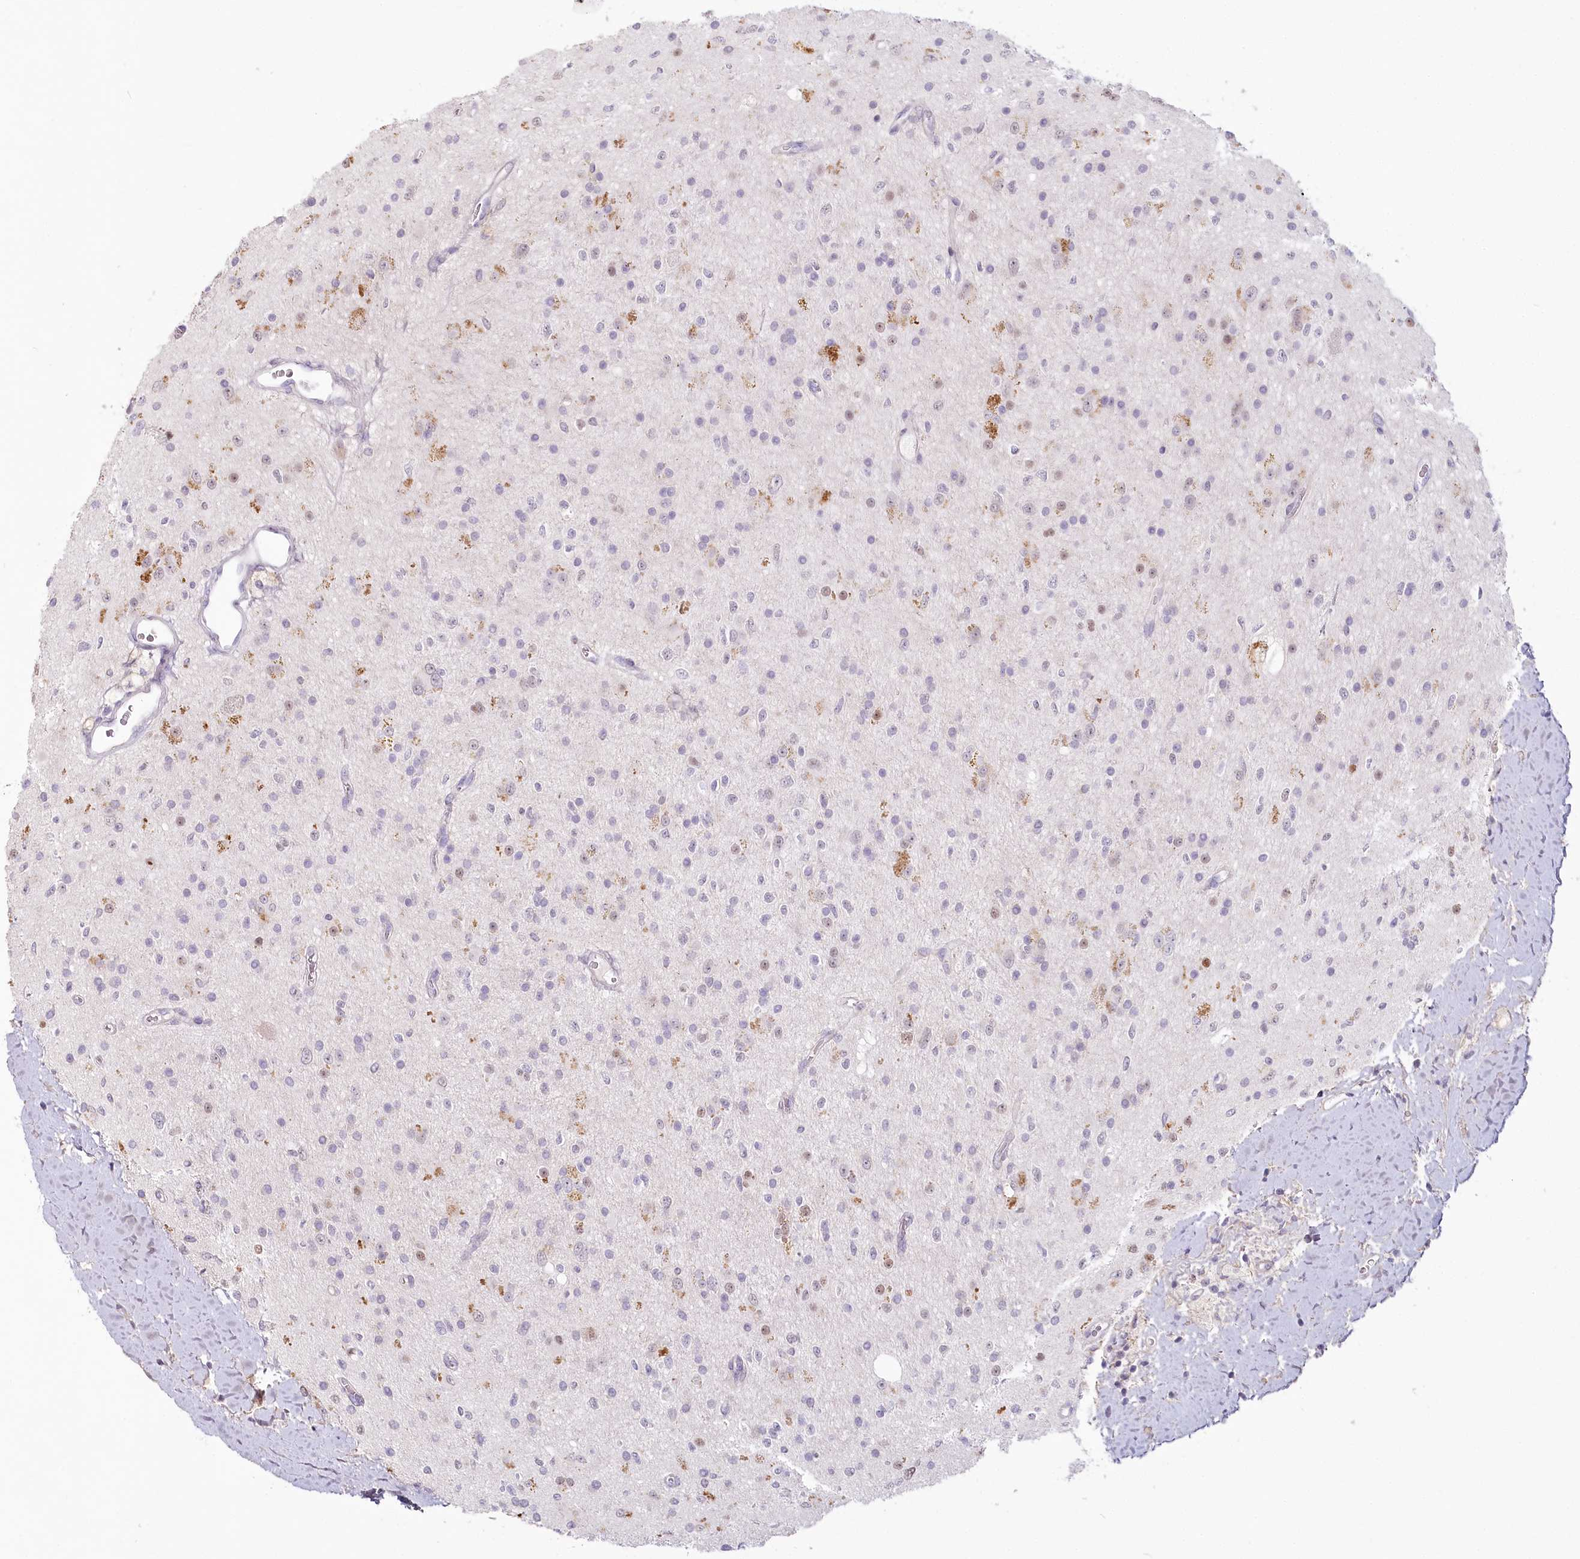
{"staining": {"intensity": "negative", "quantity": "none", "location": "none"}, "tissue": "glioma", "cell_type": "Tumor cells", "image_type": "cancer", "snomed": [{"axis": "morphology", "description": "Glioma, malignant, High grade"}, {"axis": "topography", "description": "Brain"}], "caption": "Human malignant high-grade glioma stained for a protein using IHC shows no staining in tumor cells.", "gene": "USP11", "patient": {"sex": "male", "age": 34}}